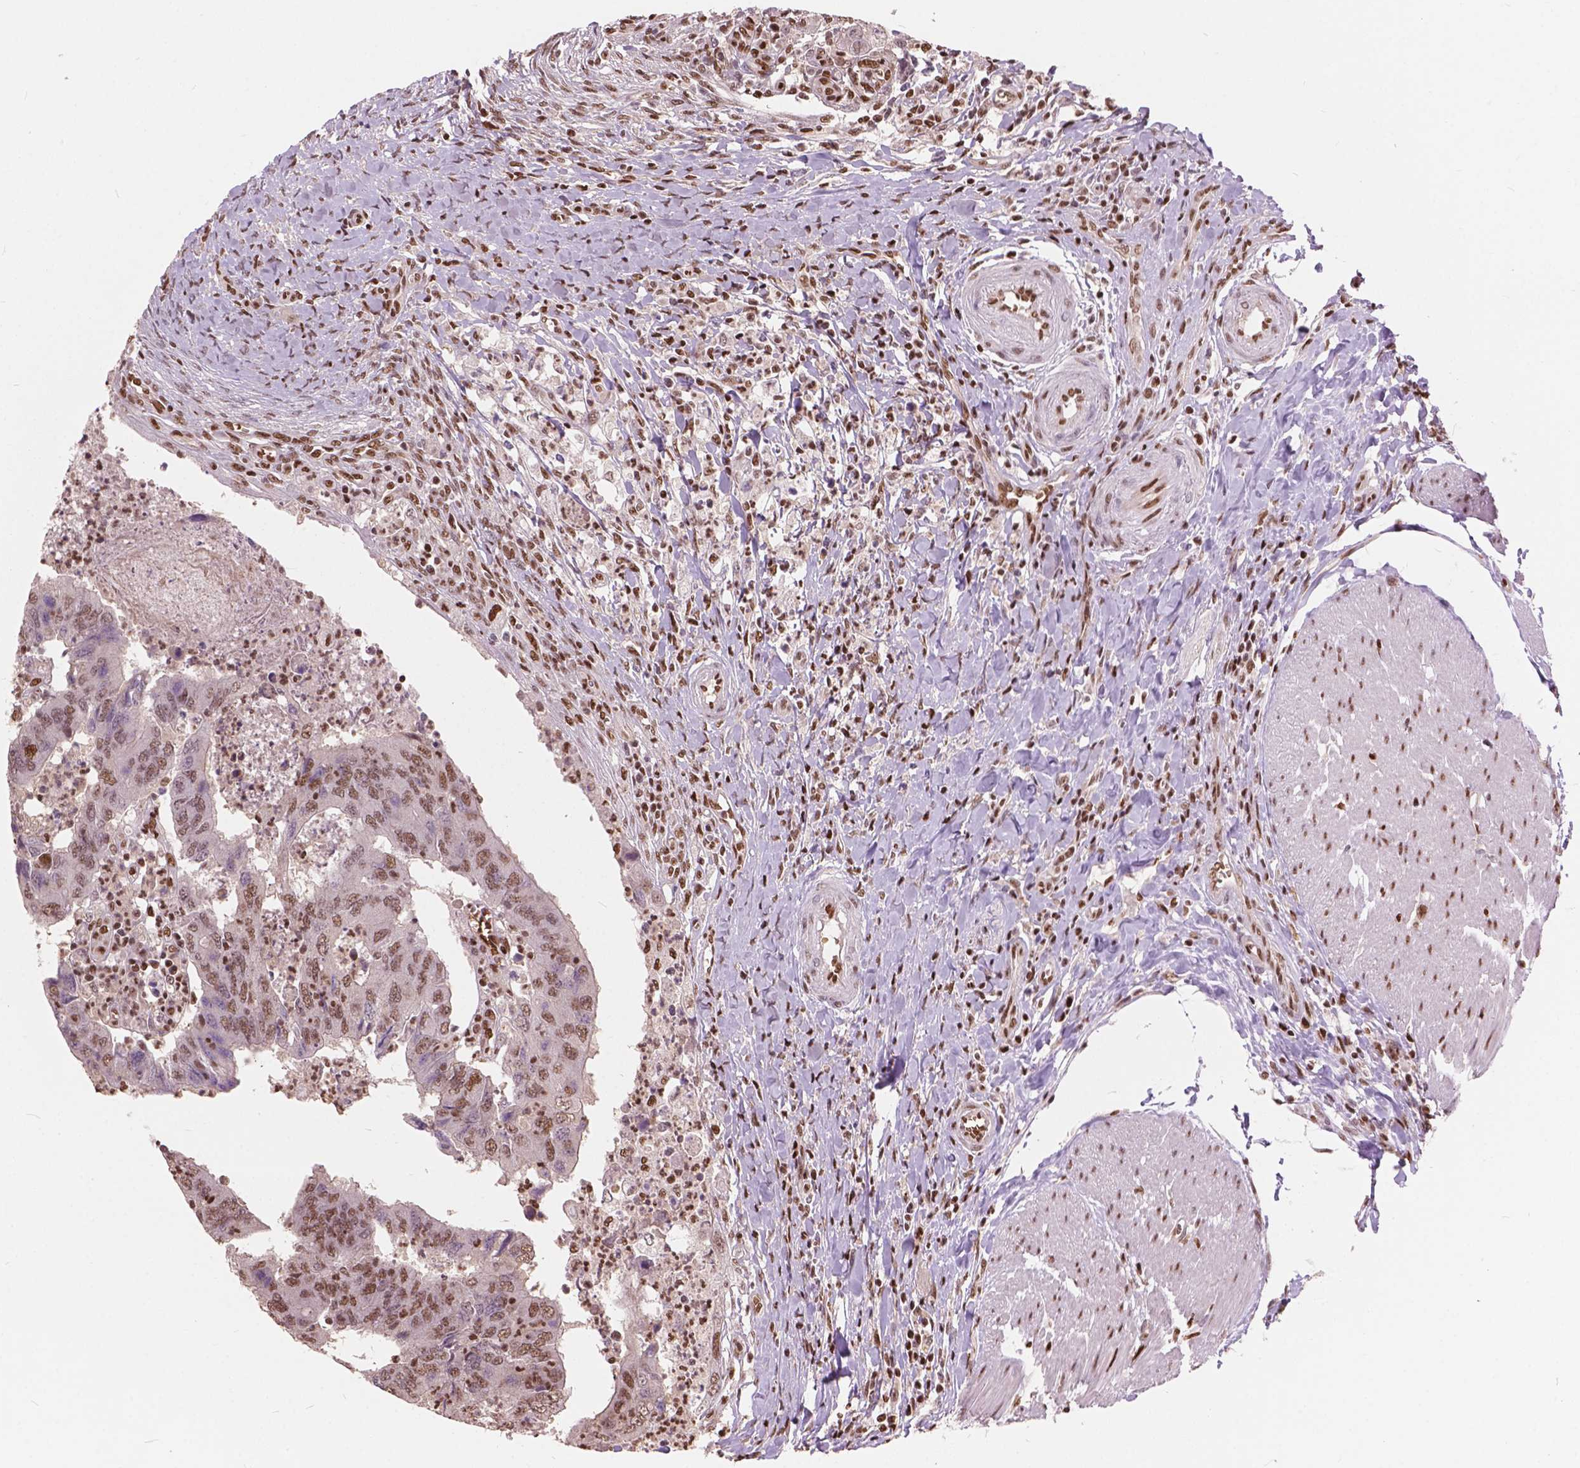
{"staining": {"intensity": "moderate", "quantity": "25%-75%", "location": "nuclear"}, "tissue": "colorectal cancer", "cell_type": "Tumor cells", "image_type": "cancer", "snomed": [{"axis": "morphology", "description": "Adenocarcinoma, NOS"}, {"axis": "topography", "description": "Colon"}], "caption": "Immunohistochemistry of human colorectal cancer (adenocarcinoma) demonstrates medium levels of moderate nuclear positivity in about 25%-75% of tumor cells. The protein is shown in brown color, while the nuclei are stained blue.", "gene": "ANP32B", "patient": {"sex": "female", "age": 67}}